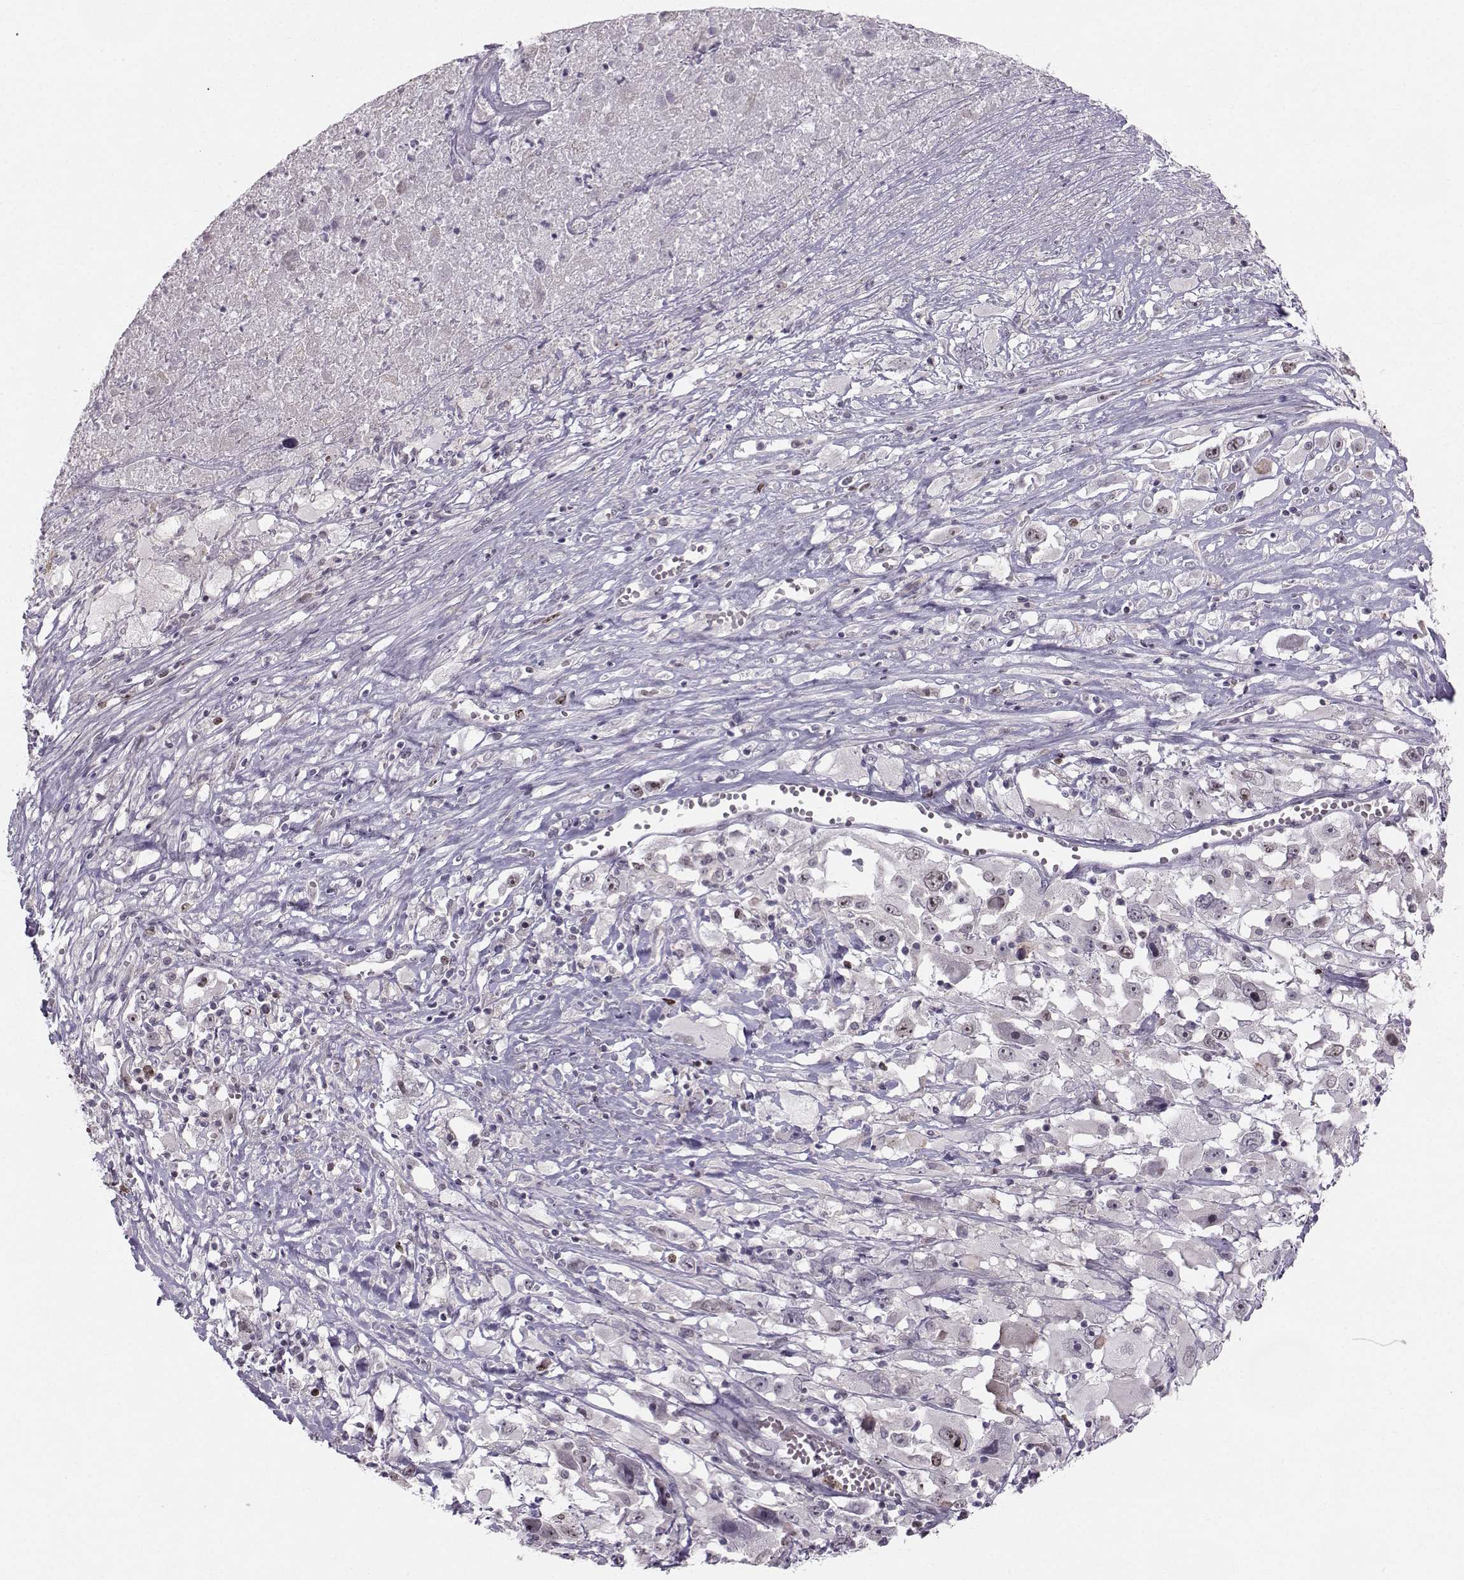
{"staining": {"intensity": "moderate", "quantity": "<25%", "location": "nuclear"}, "tissue": "melanoma", "cell_type": "Tumor cells", "image_type": "cancer", "snomed": [{"axis": "morphology", "description": "Malignant melanoma, Metastatic site"}, {"axis": "topography", "description": "Soft tissue"}], "caption": "Melanoma was stained to show a protein in brown. There is low levels of moderate nuclear staining in approximately <25% of tumor cells.", "gene": "LRP8", "patient": {"sex": "male", "age": 50}}